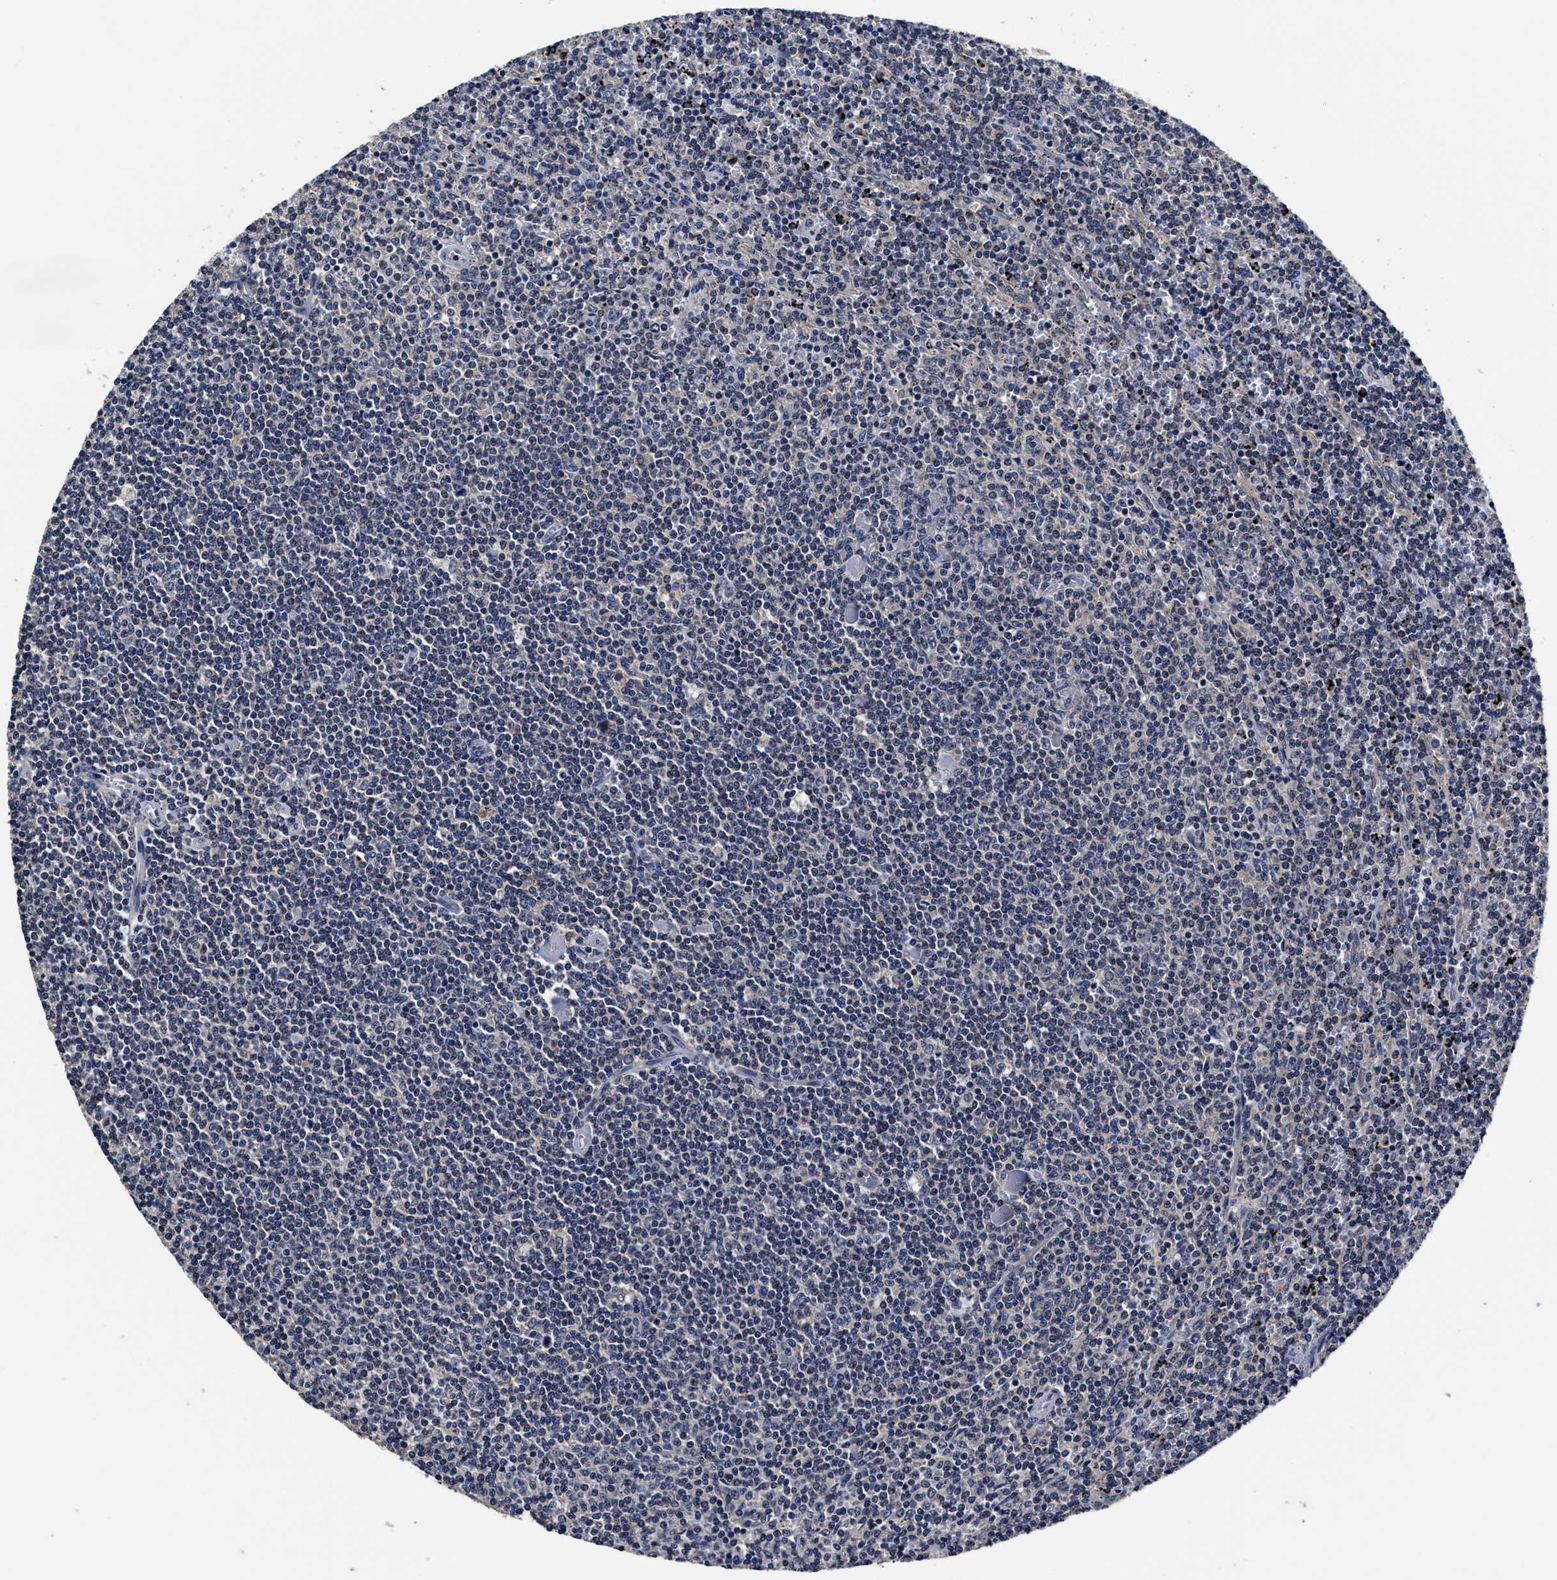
{"staining": {"intensity": "negative", "quantity": "none", "location": "none"}, "tissue": "lymphoma", "cell_type": "Tumor cells", "image_type": "cancer", "snomed": [{"axis": "morphology", "description": "Malignant lymphoma, non-Hodgkin's type, Low grade"}, {"axis": "topography", "description": "Spleen"}], "caption": "An IHC histopathology image of malignant lymphoma, non-Hodgkin's type (low-grade) is shown. There is no staining in tumor cells of malignant lymphoma, non-Hodgkin's type (low-grade).", "gene": "SOCS5", "patient": {"sex": "female", "age": 50}}